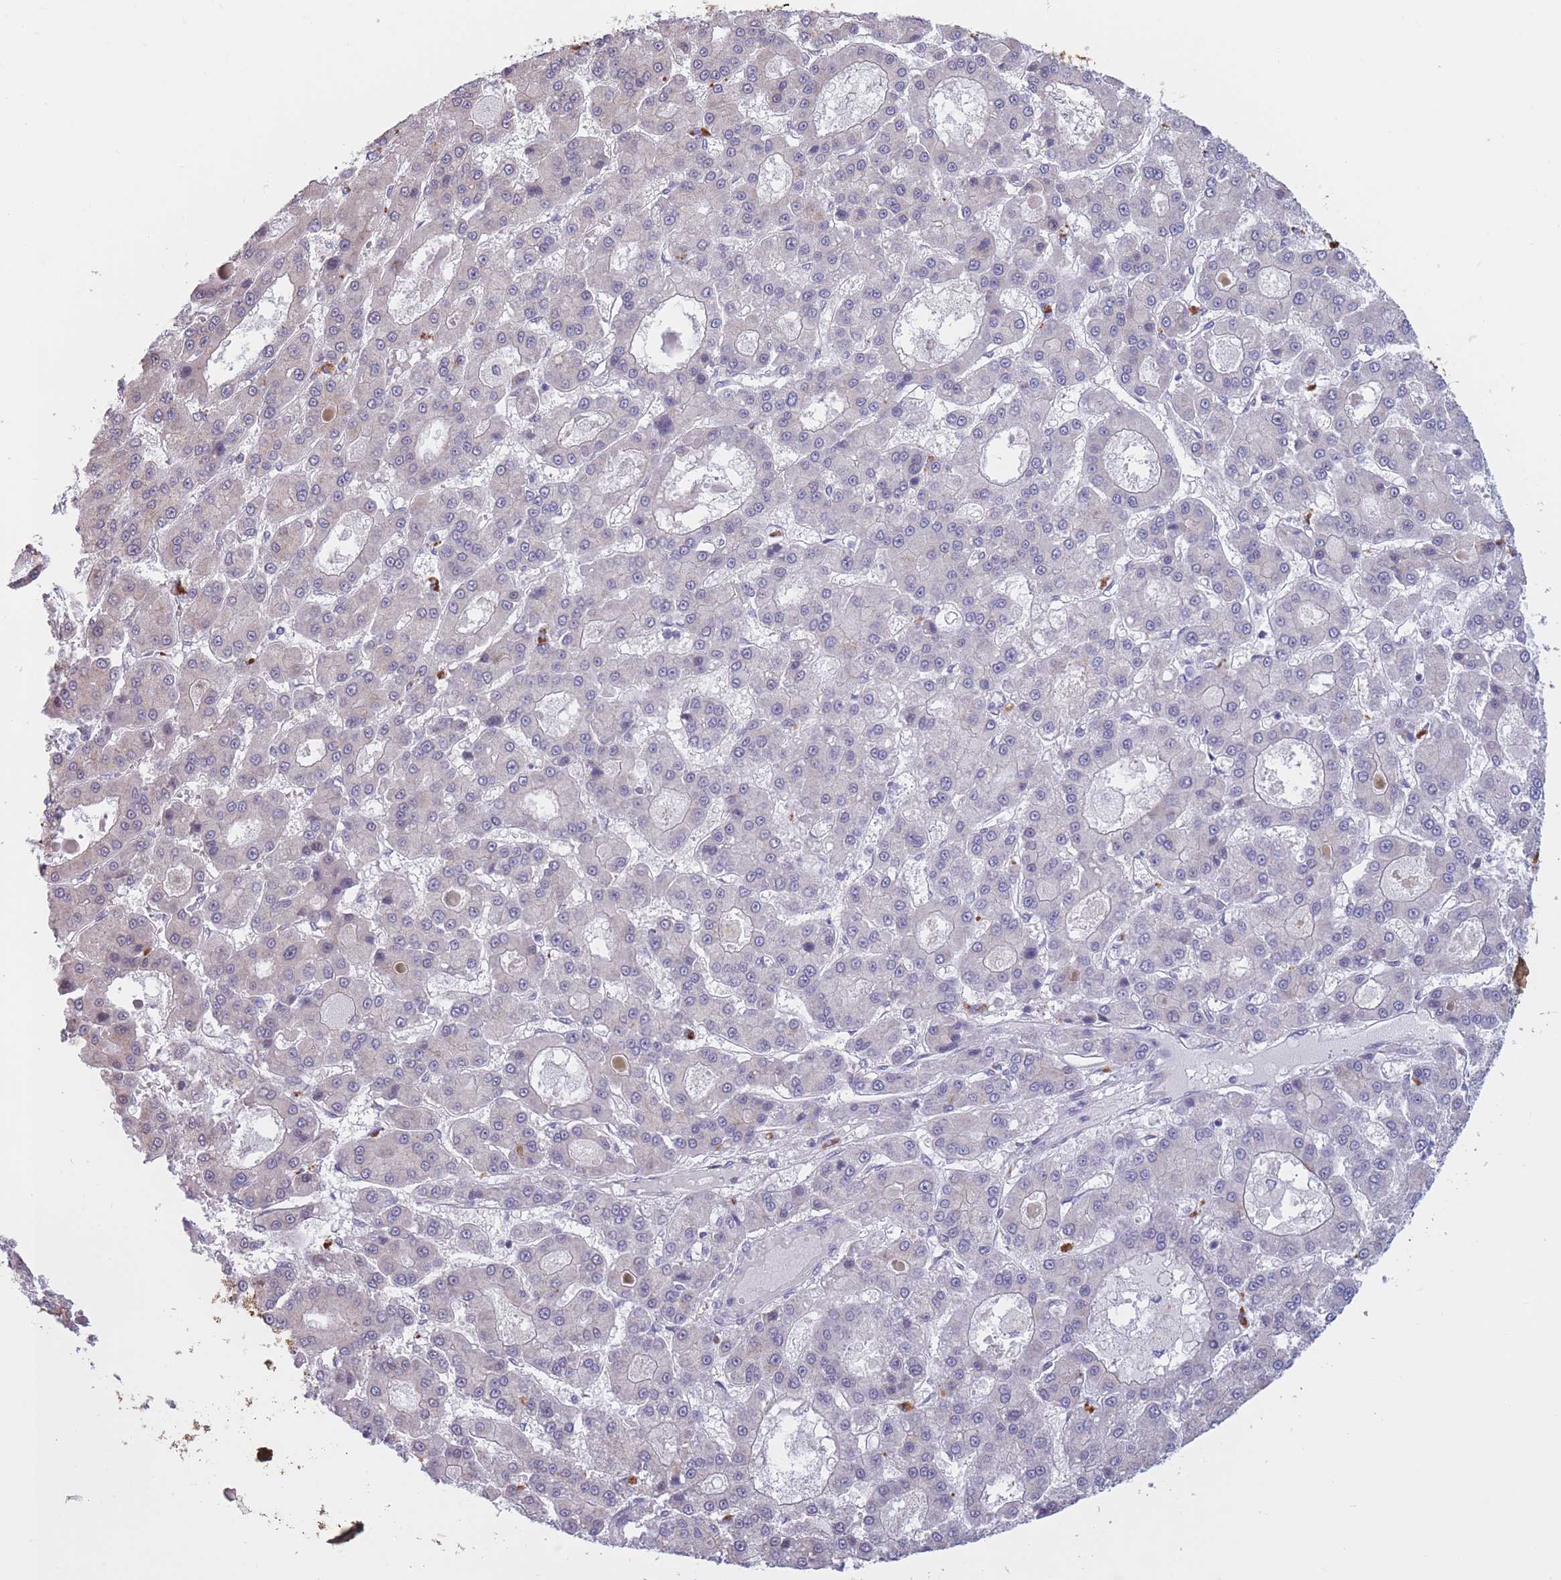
{"staining": {"intensity": "negative", "quantity": "none", "location": "none"}, "tissue": "liver cancer", "cell_type": "Tumor cells", "image_type": "cancer", "snomed": [{"axis": "morphology", "description": "Carcinoma, Hepatocellular, NOS"}, {"axis": "topography", "description": "Liver"}], "caption": "The immunohistochemistry (IHC) photomicrograph has no significant staining in tumor cells of liver cancer (hepatocellular carcinoma) tissue.", "gene": "COL27A1", "patient": {"sex": "male", "age": 70}}